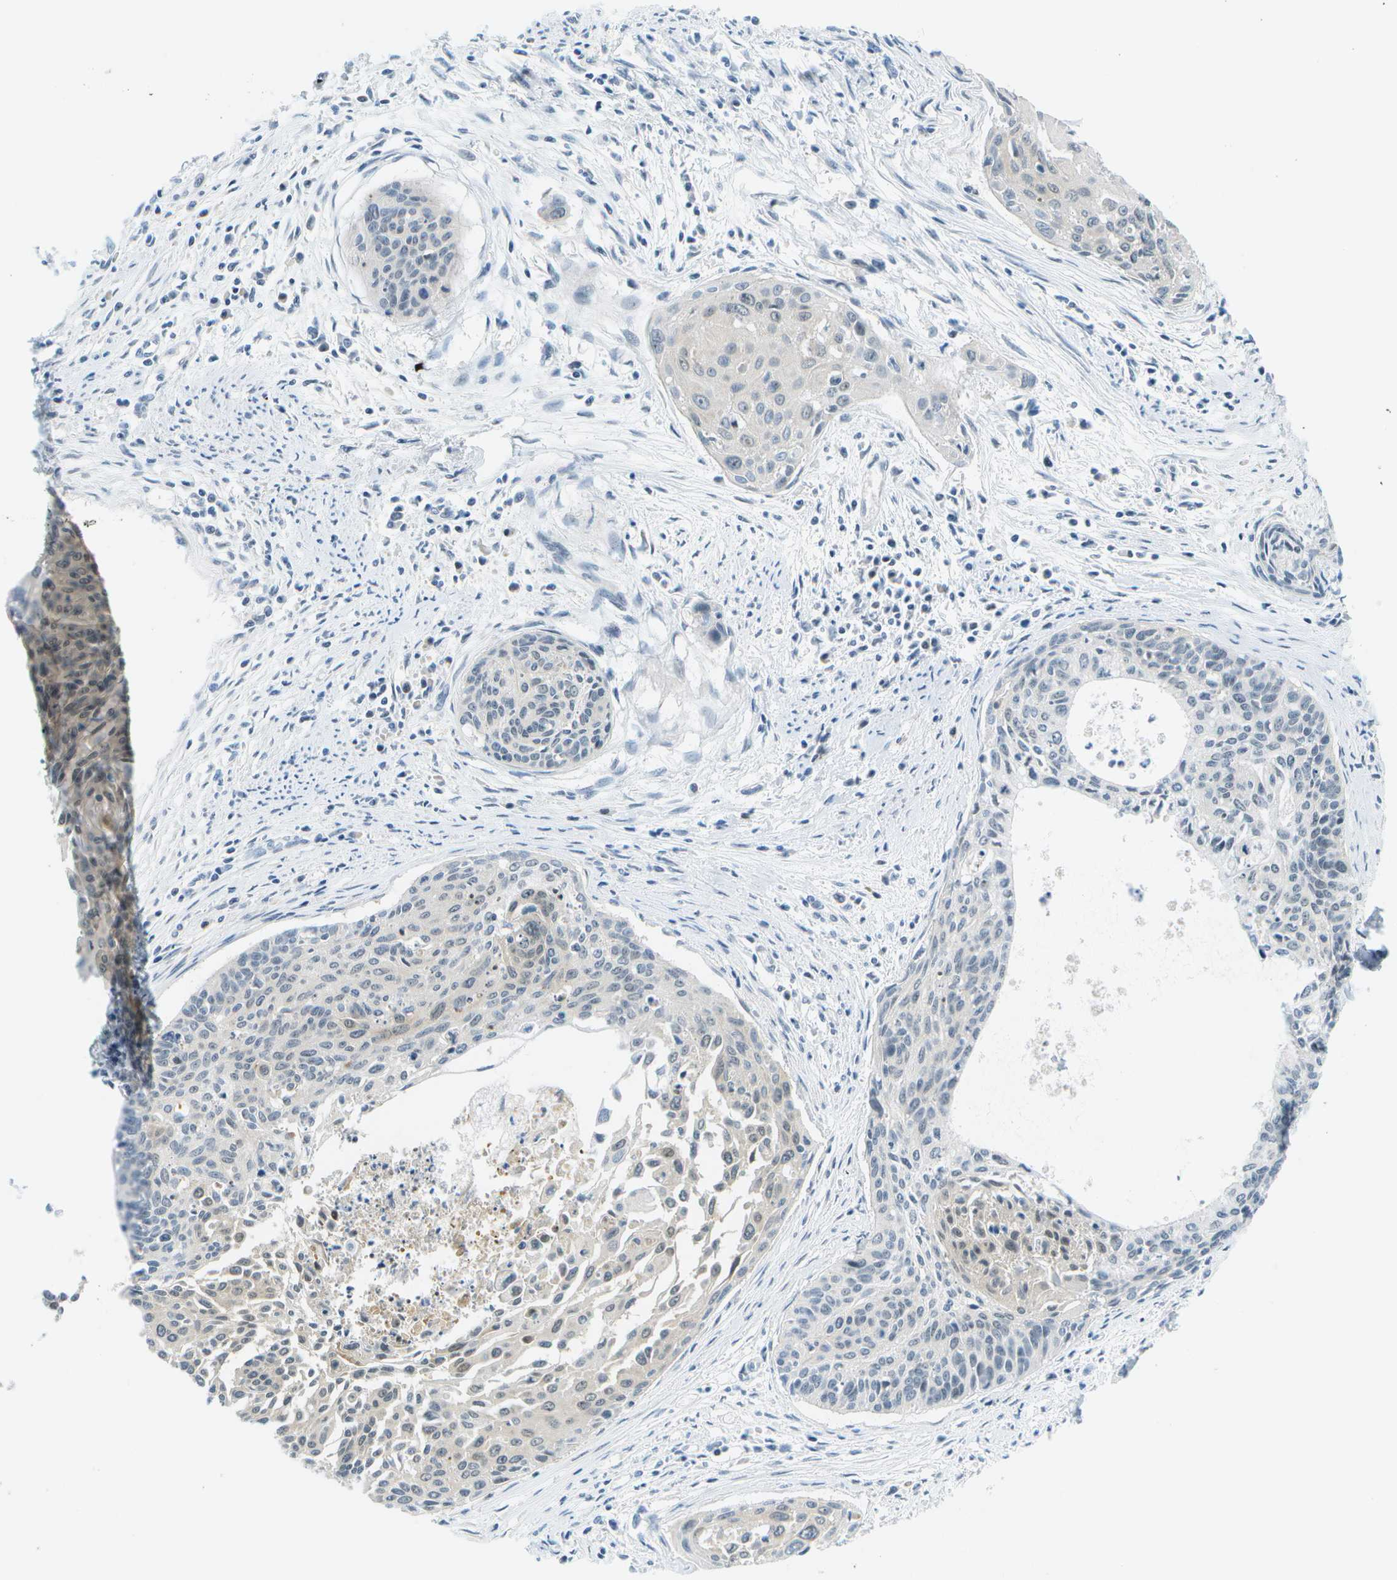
{"staining": {"intensity": "weak", "quantity": "25%-75%", "location": "nuclear"}, "tissue": "cervical cancer", "cell_type": "Tumor cells", "image_type": "cancer", "snomed": [{"axis": "morphology", "description": "Squamous cell carcinoma, NOS"}, {"axis": "topography", "description": "Cervix"}], "caption": "A high-resolution image shows immunohistochemistry (IHC) staining of cervical cancer, which reveals weak nuclear staining in about 25%-75% of tumor cells. (Brightfield microscopy of DAB IHC at high magnification).", "gene": "PITHD1", "patient": {"sex": "female", "age": 55}}